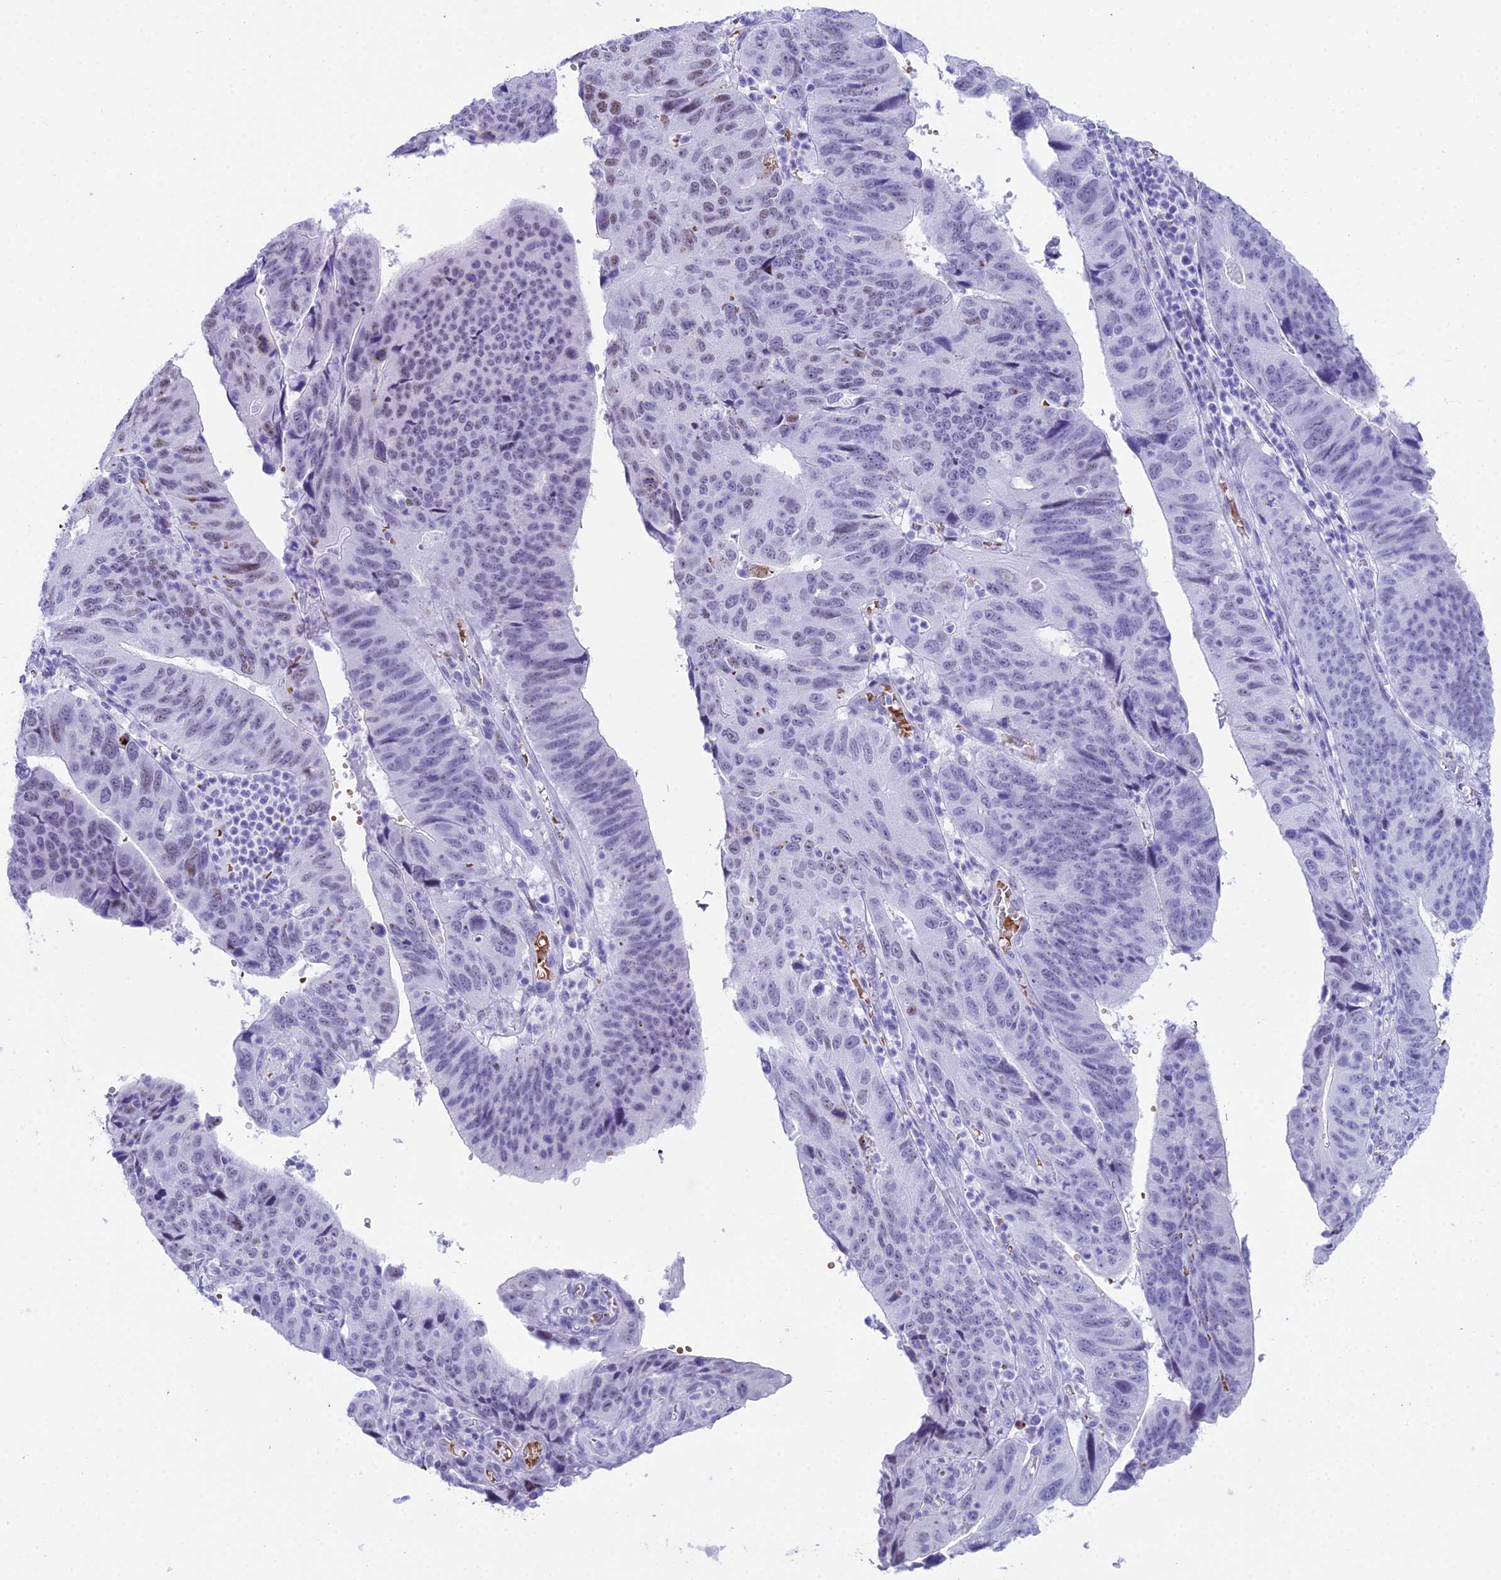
{"staining": {"intensity": "weak", "quantity": "<25%", "location": "nuclear"}, "tissue": "stomach cancer", "cell_type": "Tumor cells", "image_type": "cancer", "snomed": [{"axis": "morphology", "description": "Adenocarcinoma, NOS"}, {"axis": "topography", "description": "Stomach"}], "caption": "Adenocarcinoma (stomach) stained for a protein using immunohistochemistry (IHC) shows no staining tumor cells.", "gene": "RNPS1", "patient": {"sex": "male", "age": 59}}